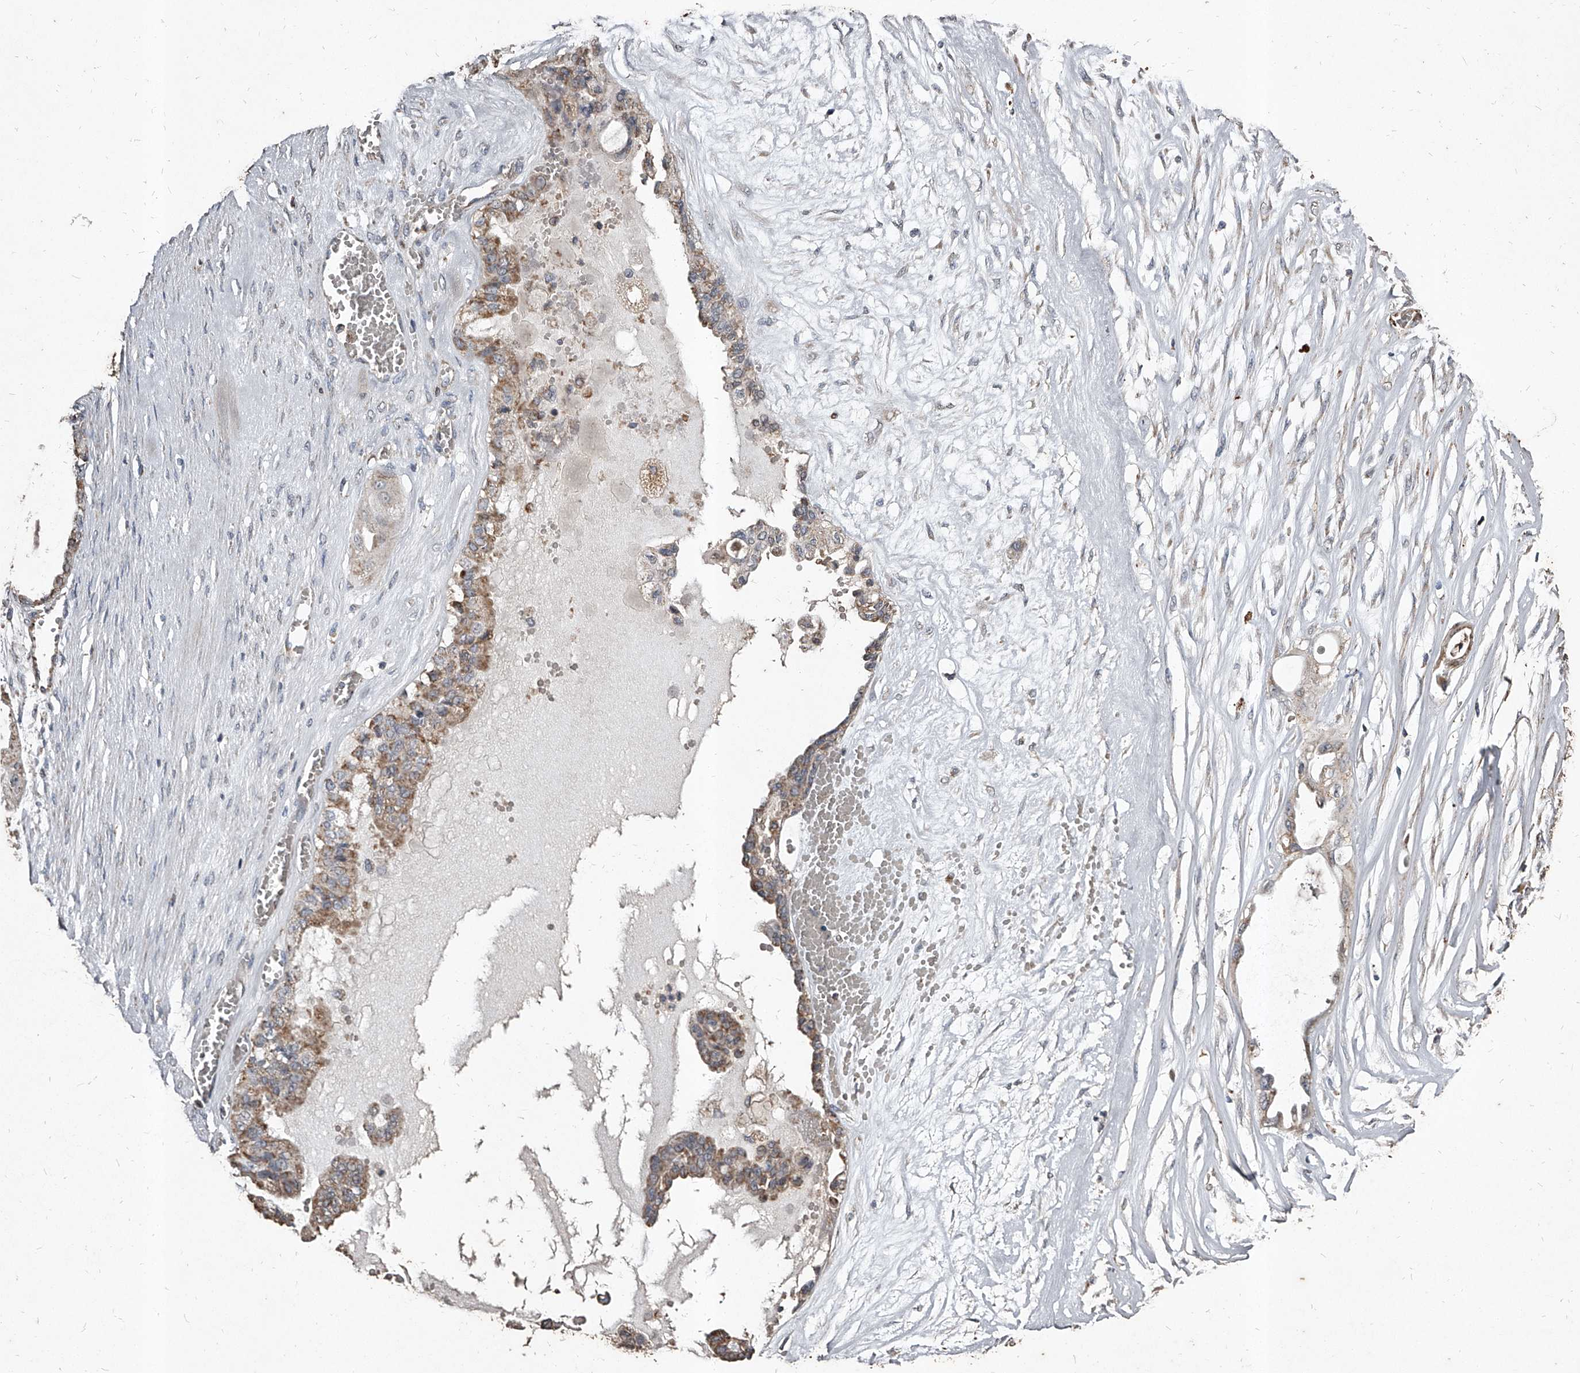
{"staining": {"intensity": "moderate", "quantity": ">75%", "location": "cytoplasmic/membranous"}, "tissue": "ovarian cancer", "cell_type": "Tumor cells", "image_type": "cancer", "snomed": [{"axis": "morphology", "description": "Carcinoma, NOS"}, {"axis": "morphology", "description": "Carcinoma, endometroid"}, {"axis": "topography", "description": "Ovary"}], "caption": "Human ovarian cancer stained with a brown dye reveals moderate cytoplasmic/membranous positive expression in approximately >75% of tumor cells.", "gene": "GPR183", "patient": {"sex": "female", "age": 50}}